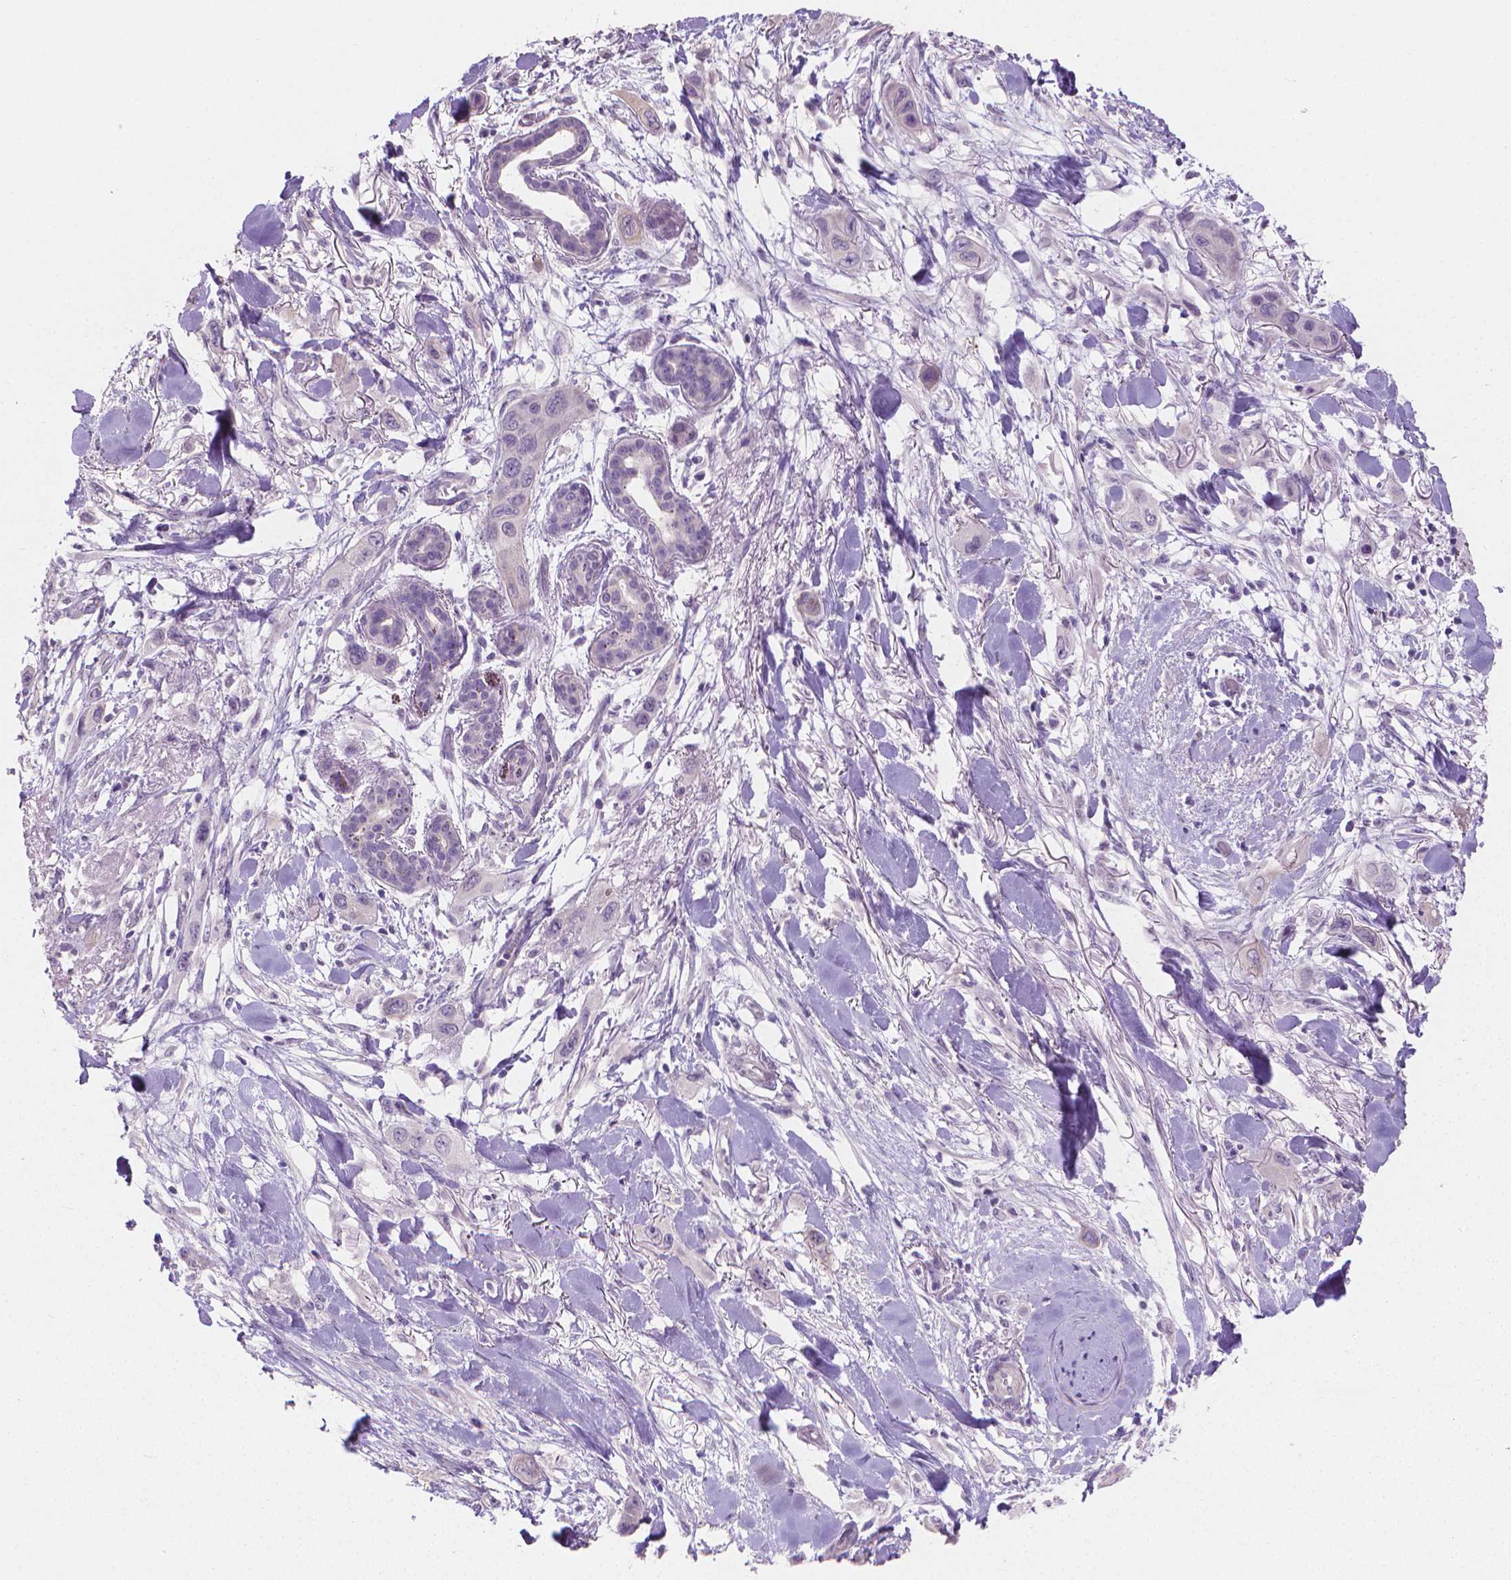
{"staining": {"intensity": "negative", "quantity": "none", "location": "none"}, "tissue": "skin cancer", "cell_type": "Tumor cells", "image_type": "cancer", "snomed": [{"axis": "morphology", "description": "Squamous cell carcinoma, NOS"}, {"axis": "topography", "description": "Skin"}], "caption": "Immunohistochemistry (IHC) of skin cancer (squamous cell carcinoma) demonstrates no staining in tumor cells.", "gene": "GSDMA", "patient": {"sex": "male", "age": 79}}